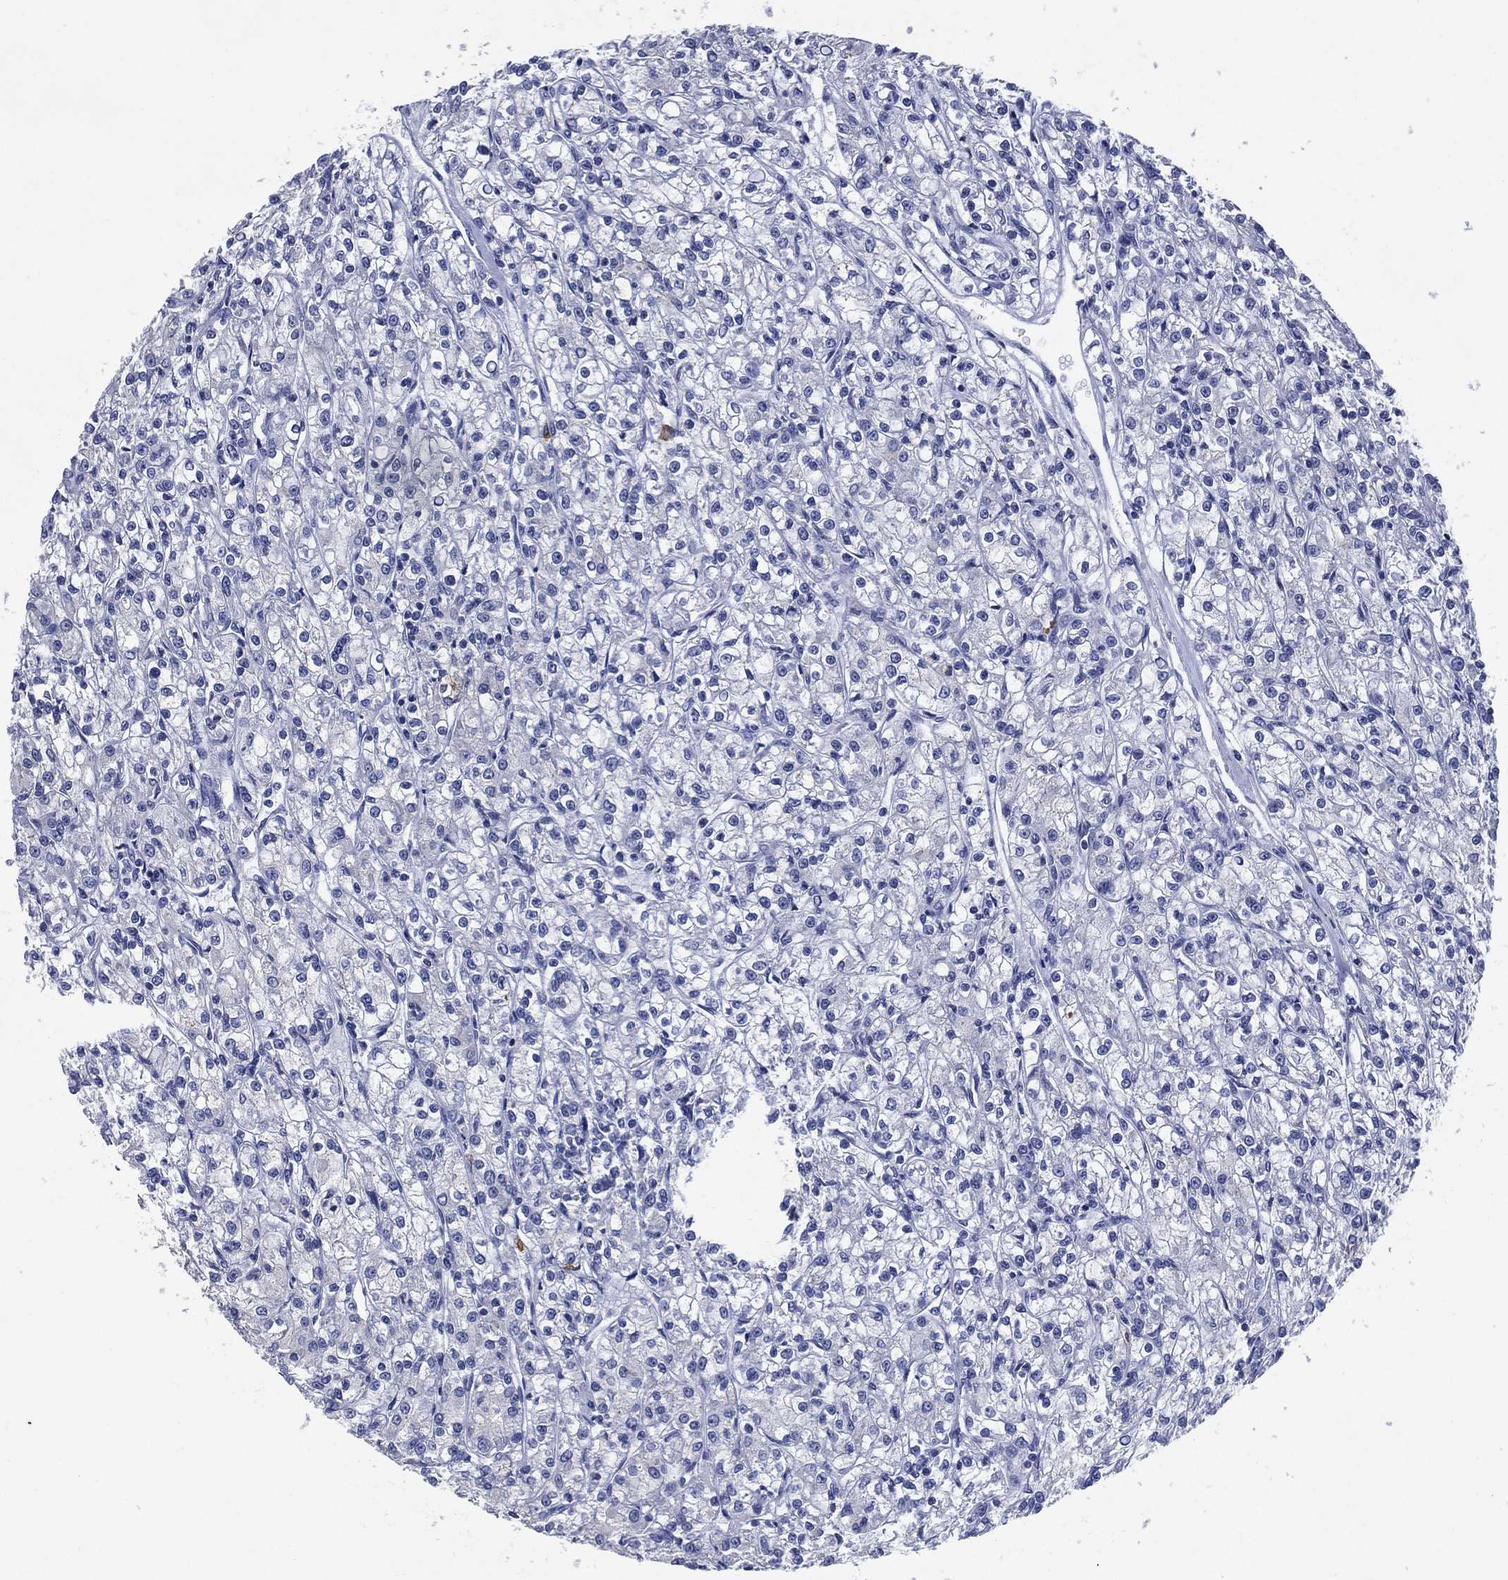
{"staining": {"intensity": "negative", "quantity": "none", "location": "none"}, "tissue": "renal cancer", "cell_type": "Tumor cells", "image_type": "cancer", "snomed": [{"axis": "morphology", "description": "Adenocarcinoma, NOS"}, {"axis": "topography", "description": "Kidney"}], "caption": "IHC micrograph of neoplastic tissue: renal cancer (adenocarcinoma) stained with DAB demonstrates no significant protein expression in tumor cells.", "gene": "FSCN2", "patient": {"sex": "female", "age": 59}}